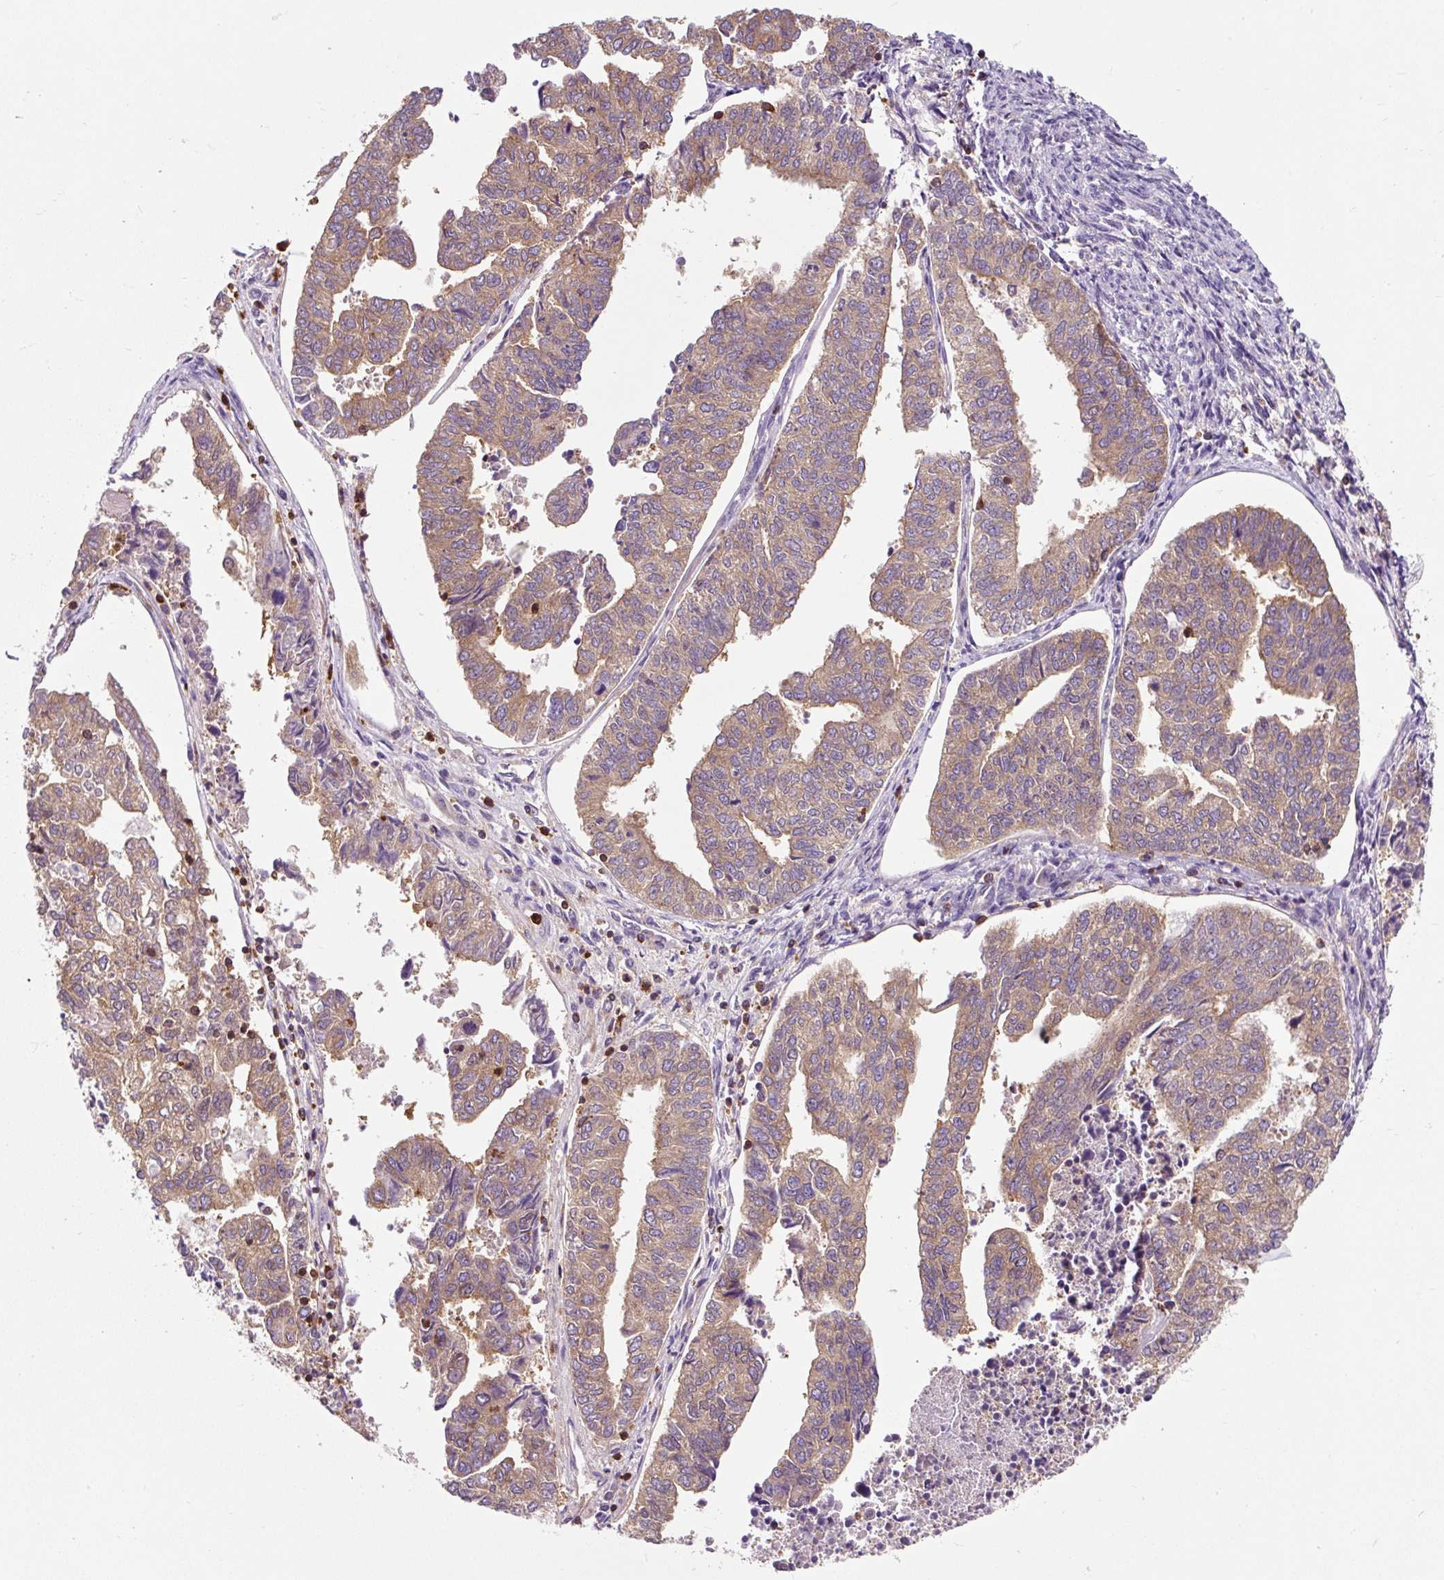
{"staining": {"intensity": "moderate", "quantity": ">75%", "location": "cytoplasmic/membranous"}, "tissue": "endometrial cancer", "cell_type": "Tumor cells", "image_type": "cancer", "snomed": [{"axis": "morphology", "description": "Adenocarcinoma, NOS"}, {"axis": "topography", "description": "Endometrium"}], "caption": "Protein expression analysis of human endometrial adenocarcinoma reveals moderate cytoplasmic/membranous positivity in about >75% of tumor cells.", "gene": "CISD3", "patient": {"sex": "female", "age": 73}}